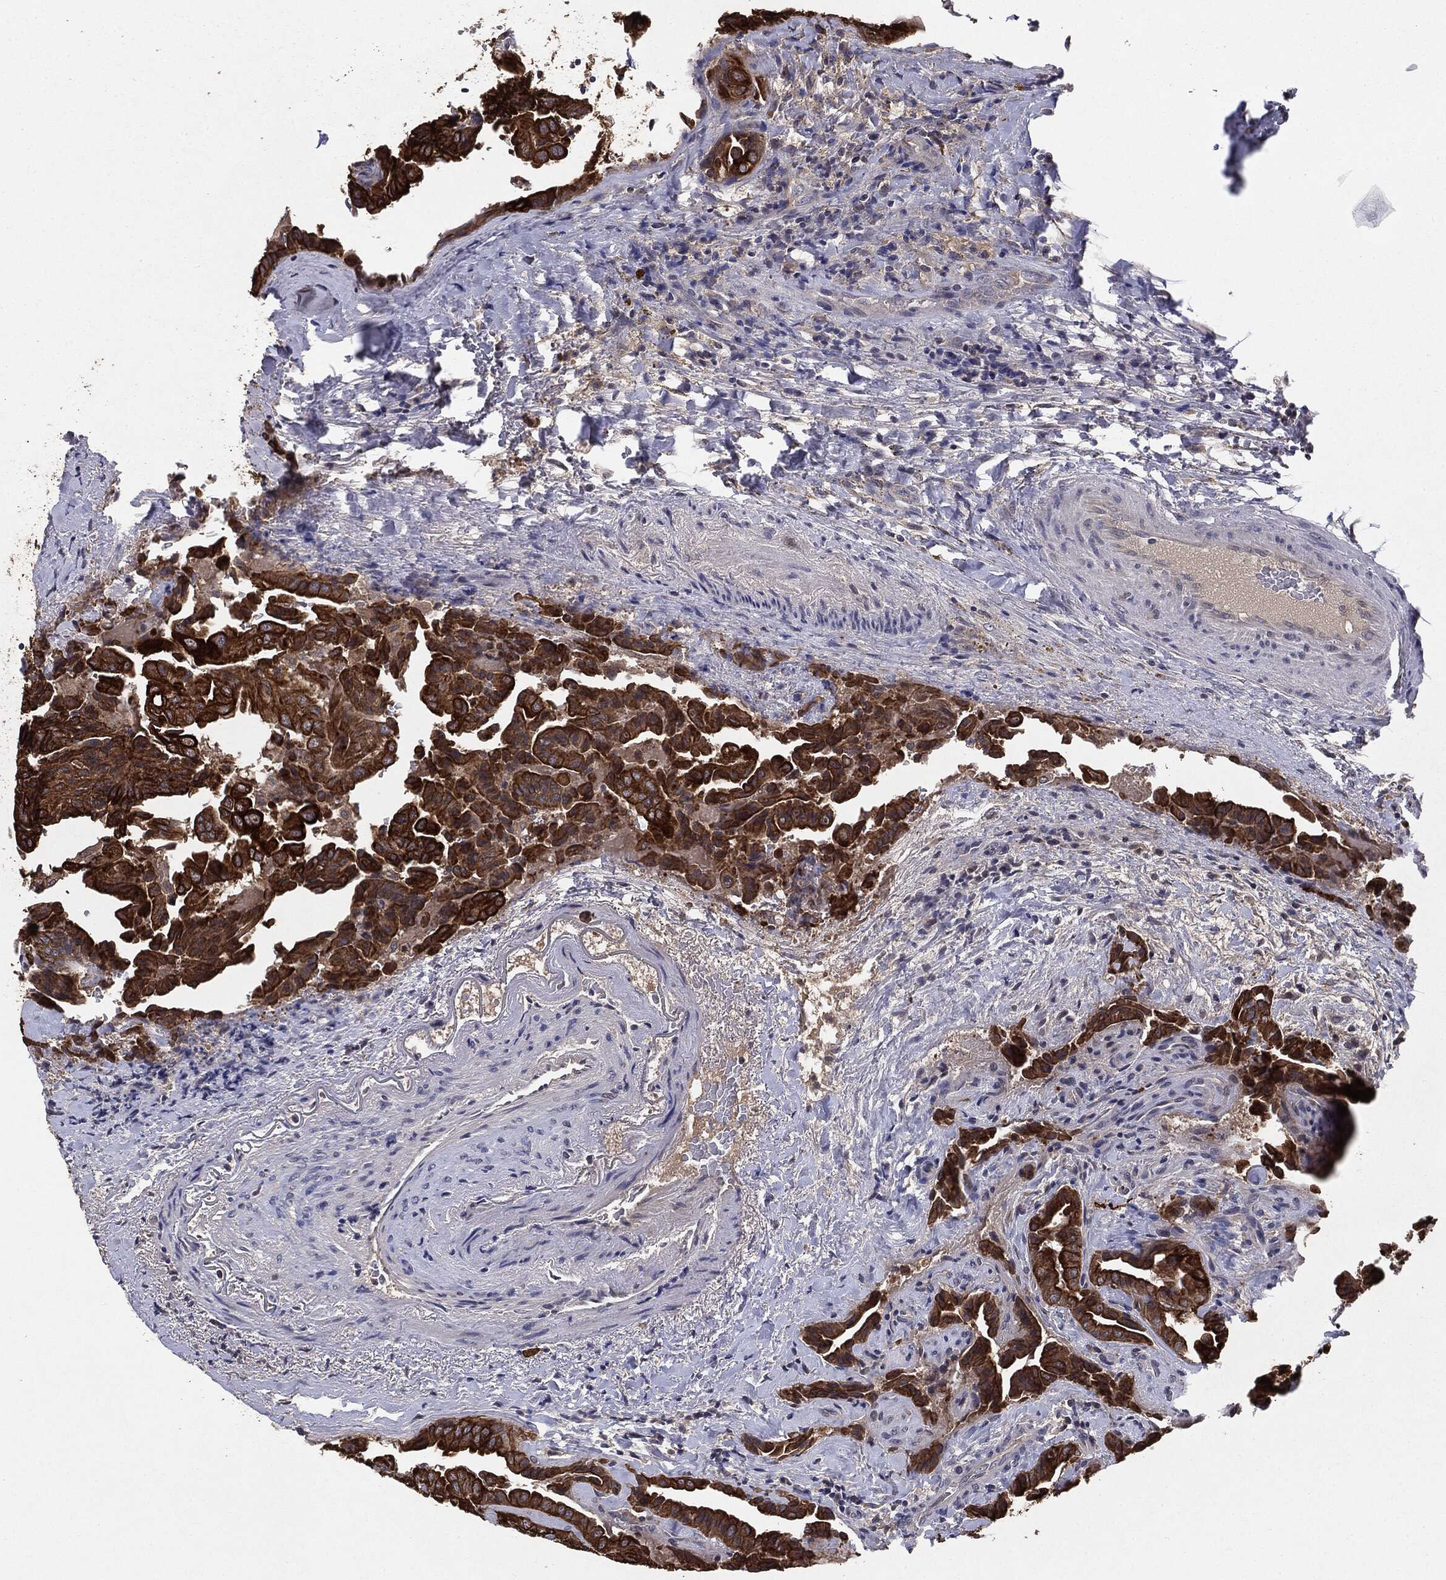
{"staining": {"intensity": "strong", "quantity": ">75%", "location": "cytoplasmic/membranous"}, "tissue": "thyroid cancer", "cell_type": "Tumor cells", "image_type": "cancer", "snomed": [{"axis": "morphology", "description": "Papillary adenocarcinoma, NOS"}, {"axis": "topography", "description": "Thyroid gland"}], "caption": "There is high levels of strong cytoplasmic/membranous positivity in tumor cells of papillary adenocarcinoma (thyroid), as demonstrated by immunohistochemical staining (brown color).", "gene": "KRT7", "patient": {"sex": "female", "age": 68}}